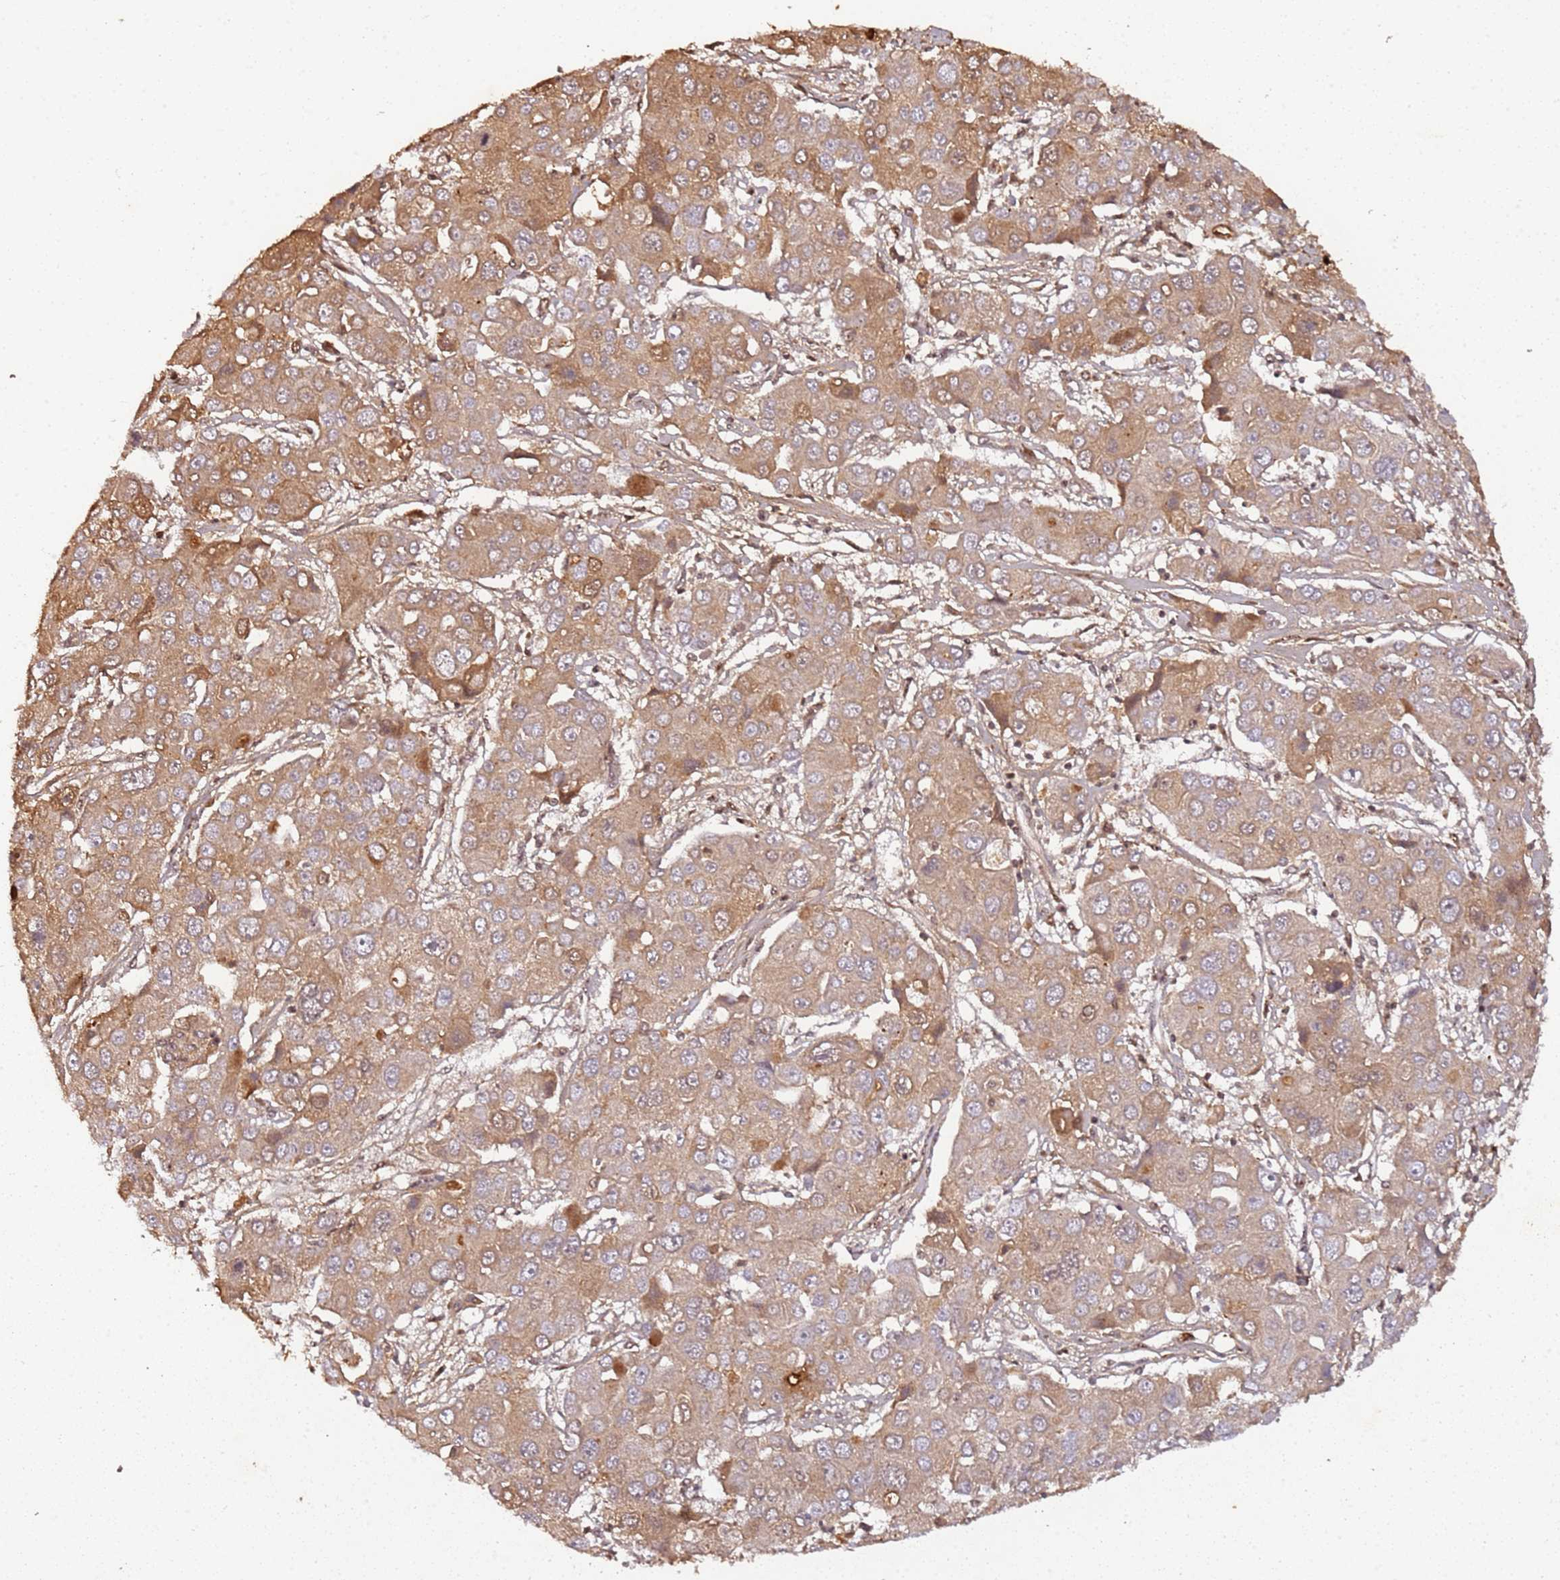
{"staining": {"intensity": "moderate", "quantity": "25%-75%", "location": "cytoplasmic/membranous,nuclear"}, "tissue": "liver cancer", "cell_type": "Tumor cells", "image_type": "cancer", "snomed": [{"axis": "morphology", "description": "Cholangiocarcinoma"}, {"axis": "topography", "description": "Liver"}], "caption": "Protein staining displays moderate cytoplasmic/membranous and nuclear staining in about 25%-75% of tumor cells in liver cholangiocarcinoma.", "gene": "COL1A2", "patient": {"sex": "male", "age": 67}}